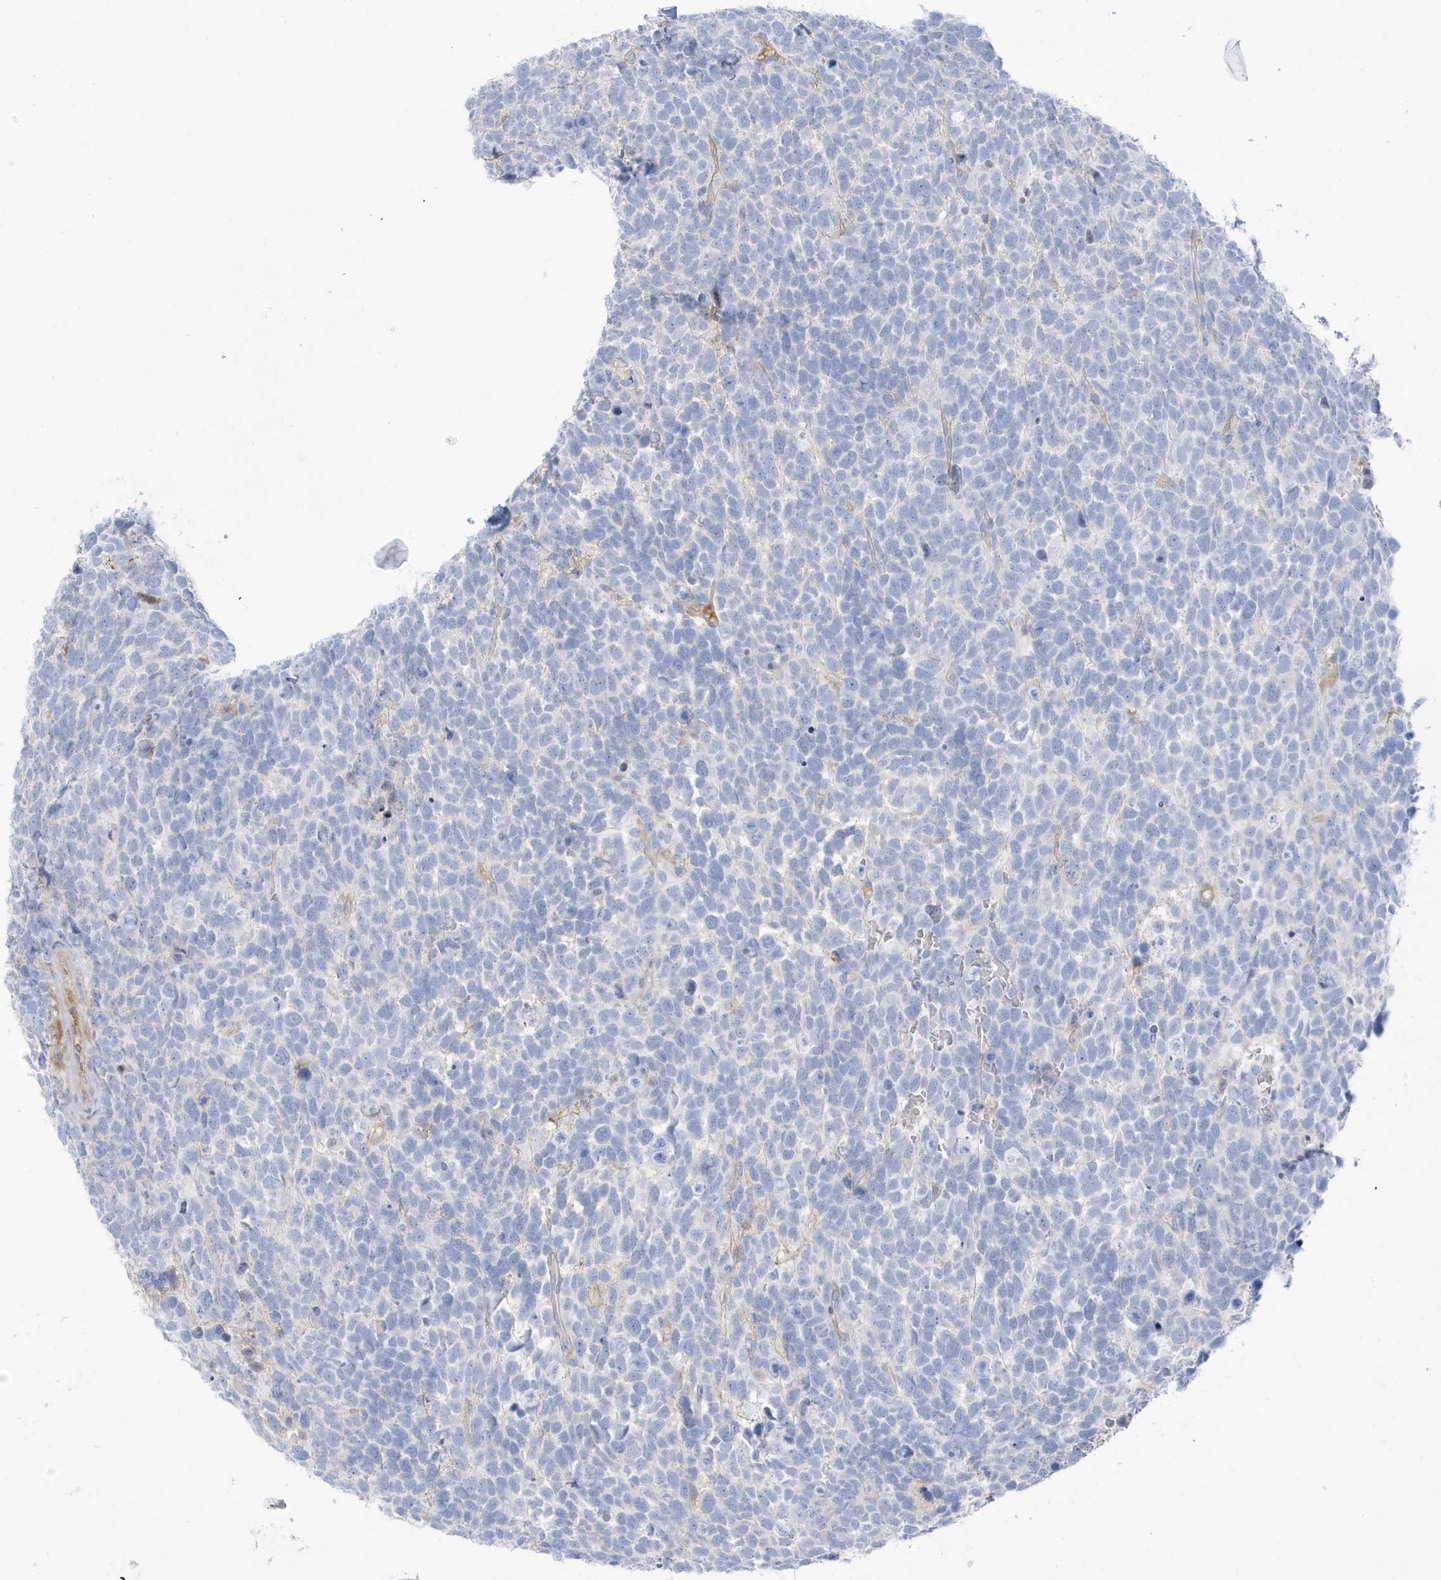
{"staining": {"intensity": "negative", "quantity": "none", "location": "none"}, "tissue": "urothelial cancer", "cell_type": "Tumor cells", "image_type": "cancer", "snomed": [{"axis": "morphology", "description": "Urothelial carcinoma, High grade"}, {"axis": "topography", "description": "Urinary bladder"}], "caption": "This is a histopathology image of IHC staining of high-grade urothelial carcinoma, which shows no expression in tumor cells.", "gene": "ATP13A5", "patient": {"sex": "female", "age": 82}}